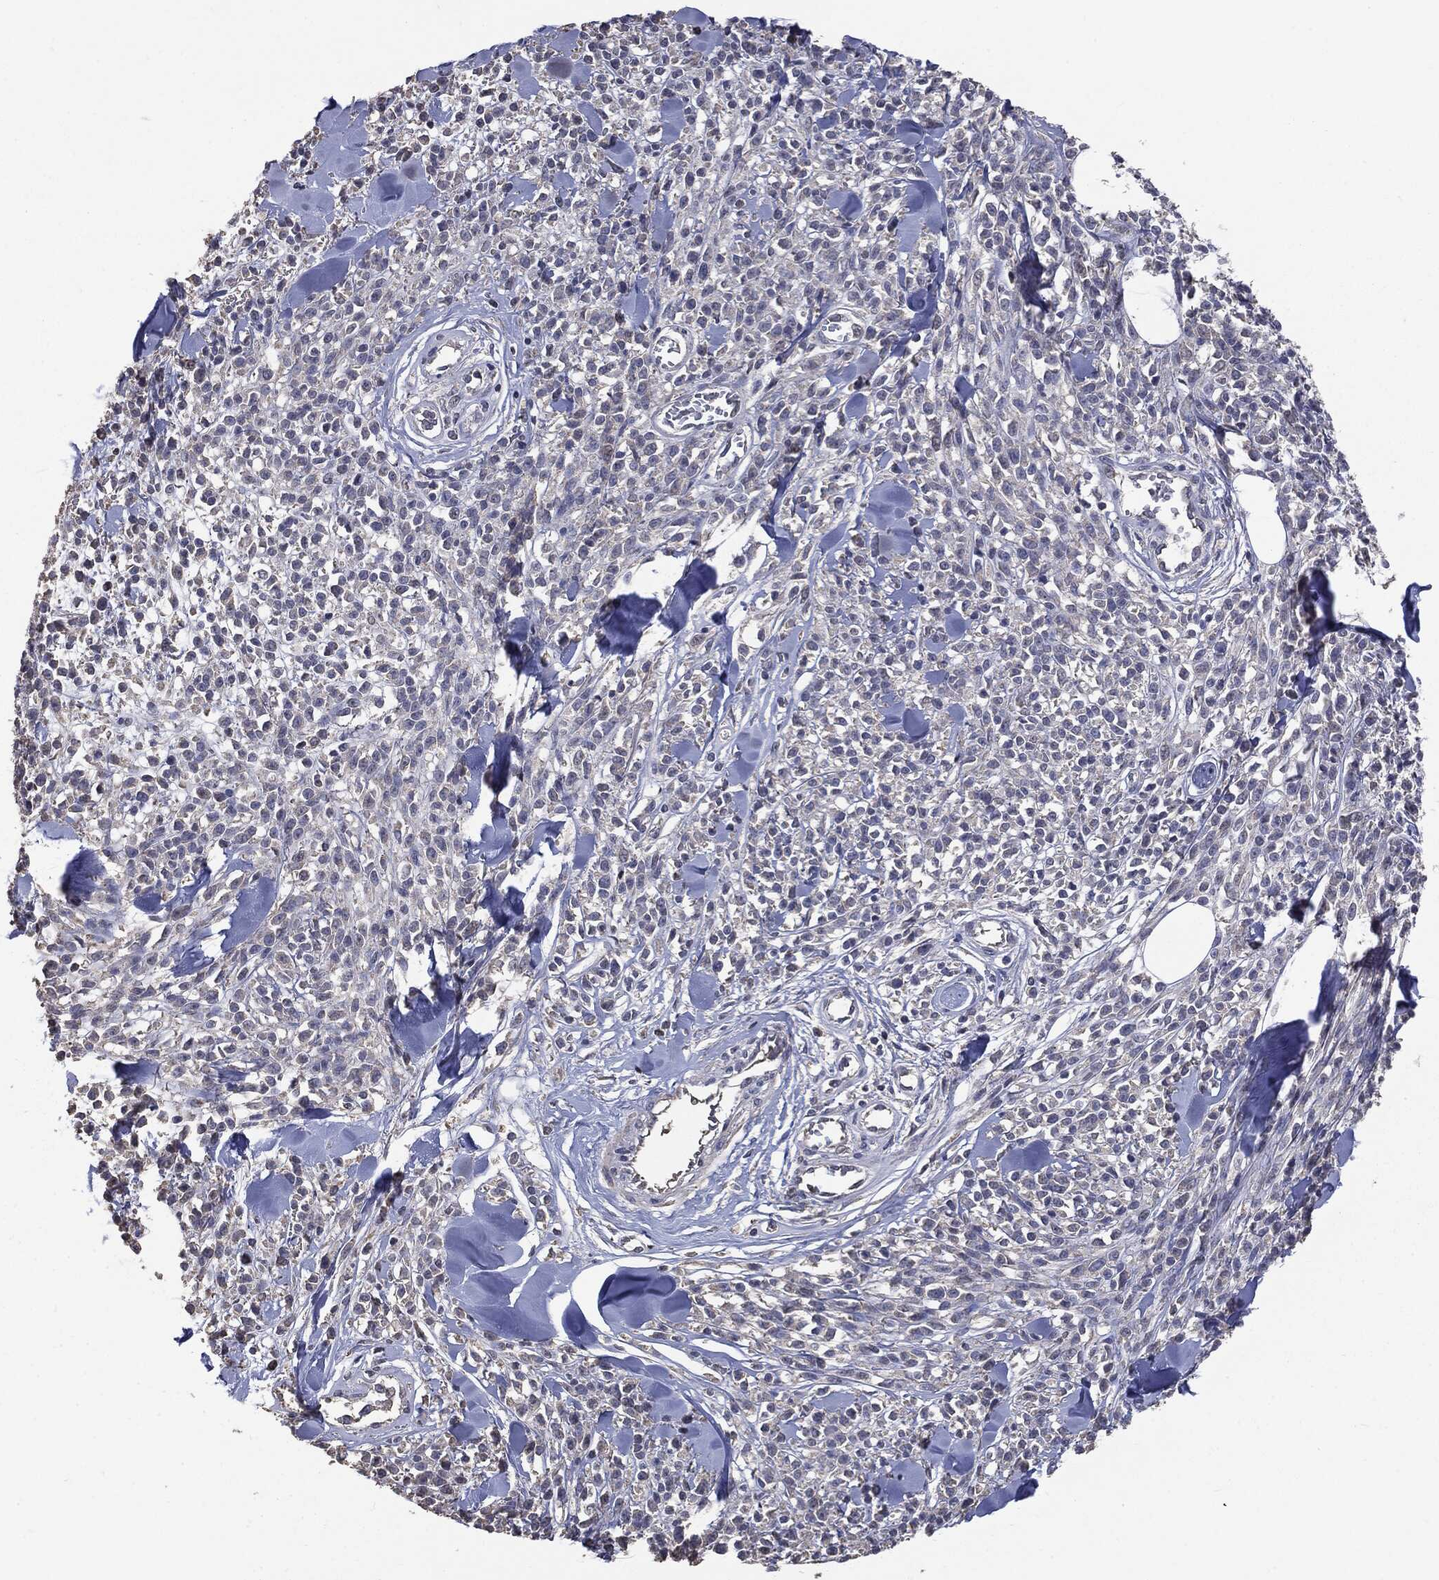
{"staining": {"intensity": "negative", "quantity": "none", "location": "none"}, "tissue": "melanoma", "cell_type": "Tumor cells", "image_type": "cancer", "snomed": [{"axis": "morphology", "description": "Malignant melanoma, NOS"}, {"axis": "topography", "description": "Skin"}, {"axis": "topography", "description": "Skin of trunk"}], "caption": "High magnification brightfield microscopy of melanoma stained with DAB (brown) and counterstained with hematoxylin (blue): tumor cells show no significant positivity.", "gene": "MTOR", "patient": {"sex": "male", "age": 74}}